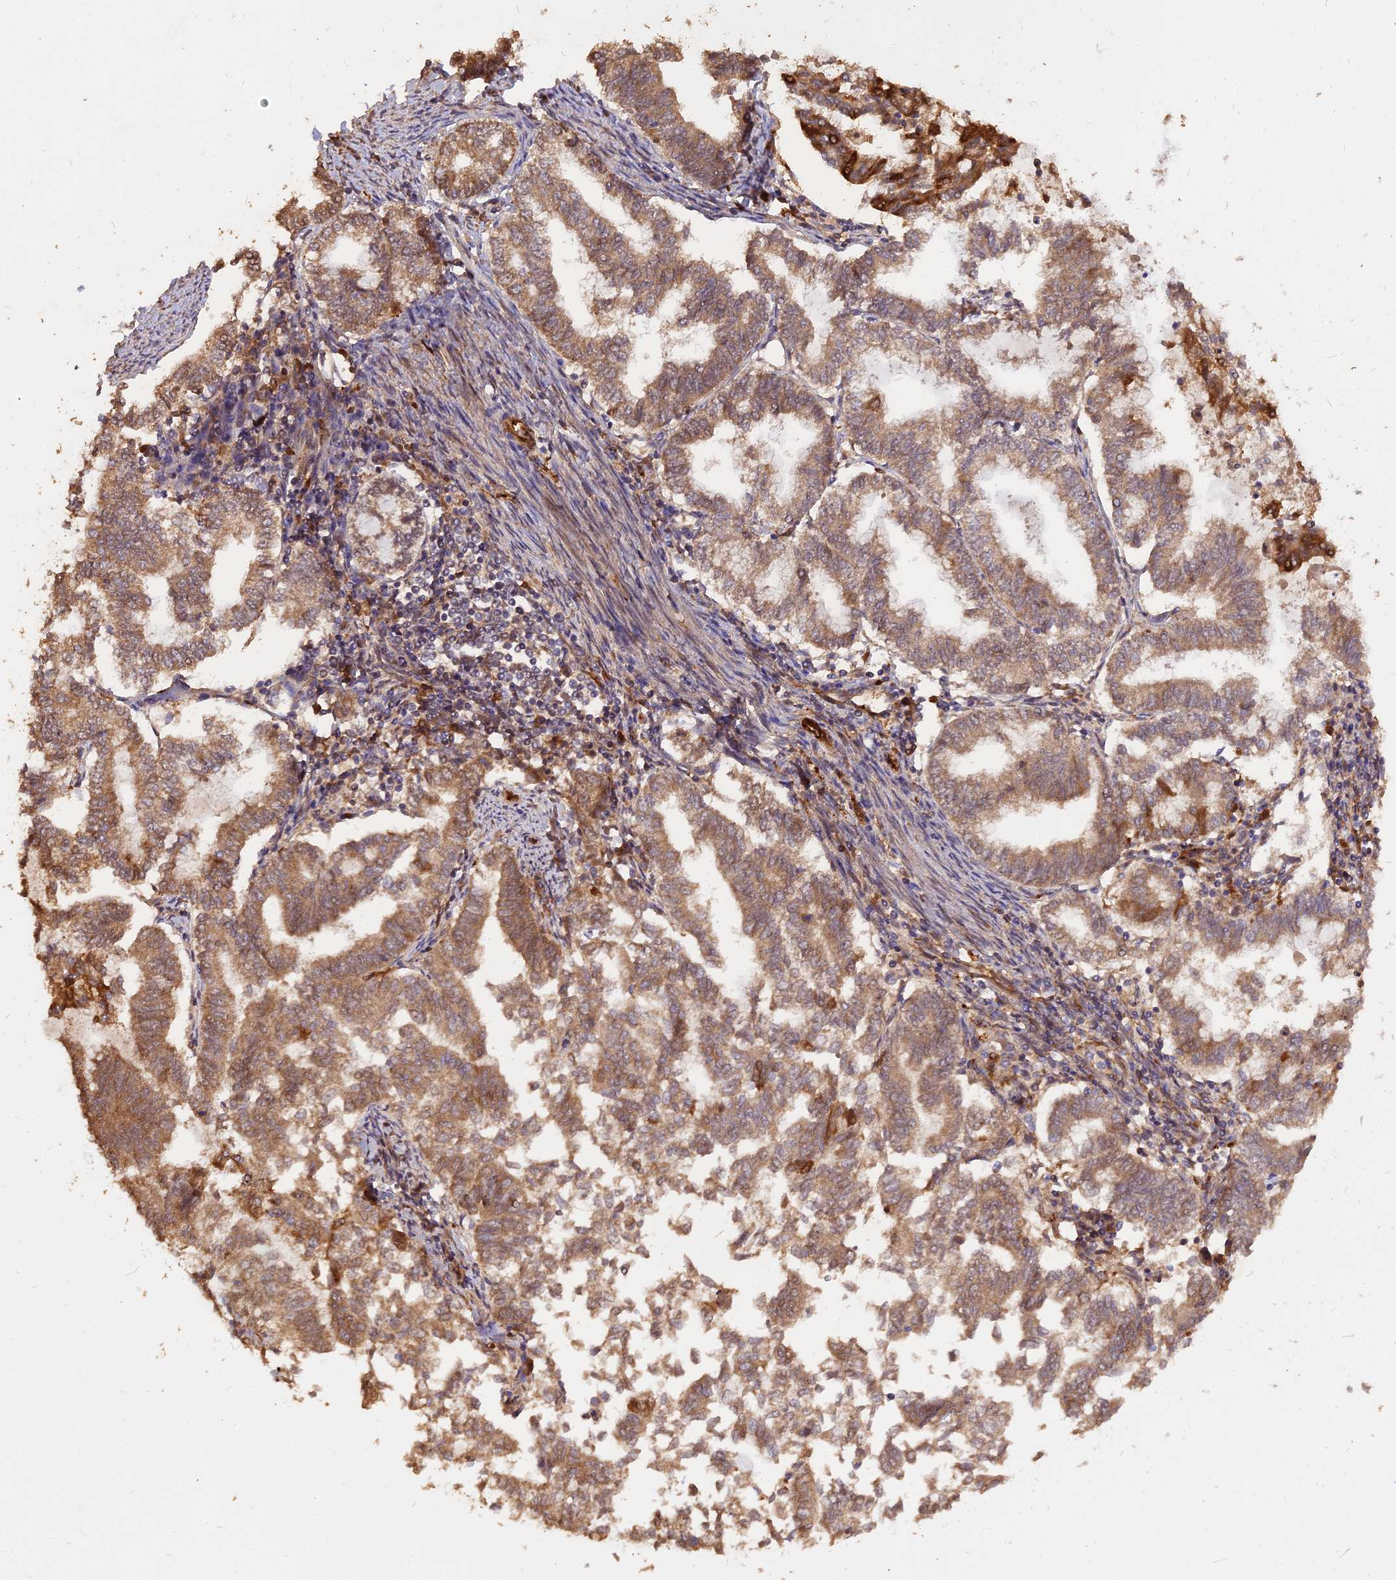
{"staining": {"intensity": "moderate", "quantity": ">75%", "location": "cytoplasmic/membranous"}, "tissue": "endometrial cancer", "cell_type": "Tumor cells", "image_type": "cancer", "snomed": [{"axis": "morphology", "description": "Adenocarcinoma, NOS"}, {"axis": "topography", "description": "Endometrium"}], "caption": "Human adenocarcinoma (endometrial) stained with a protein marker demonstrates moderate staining in tumor cells.", "gene": "SAC3D1", "patient": {"sex": "female", "age": 79}}